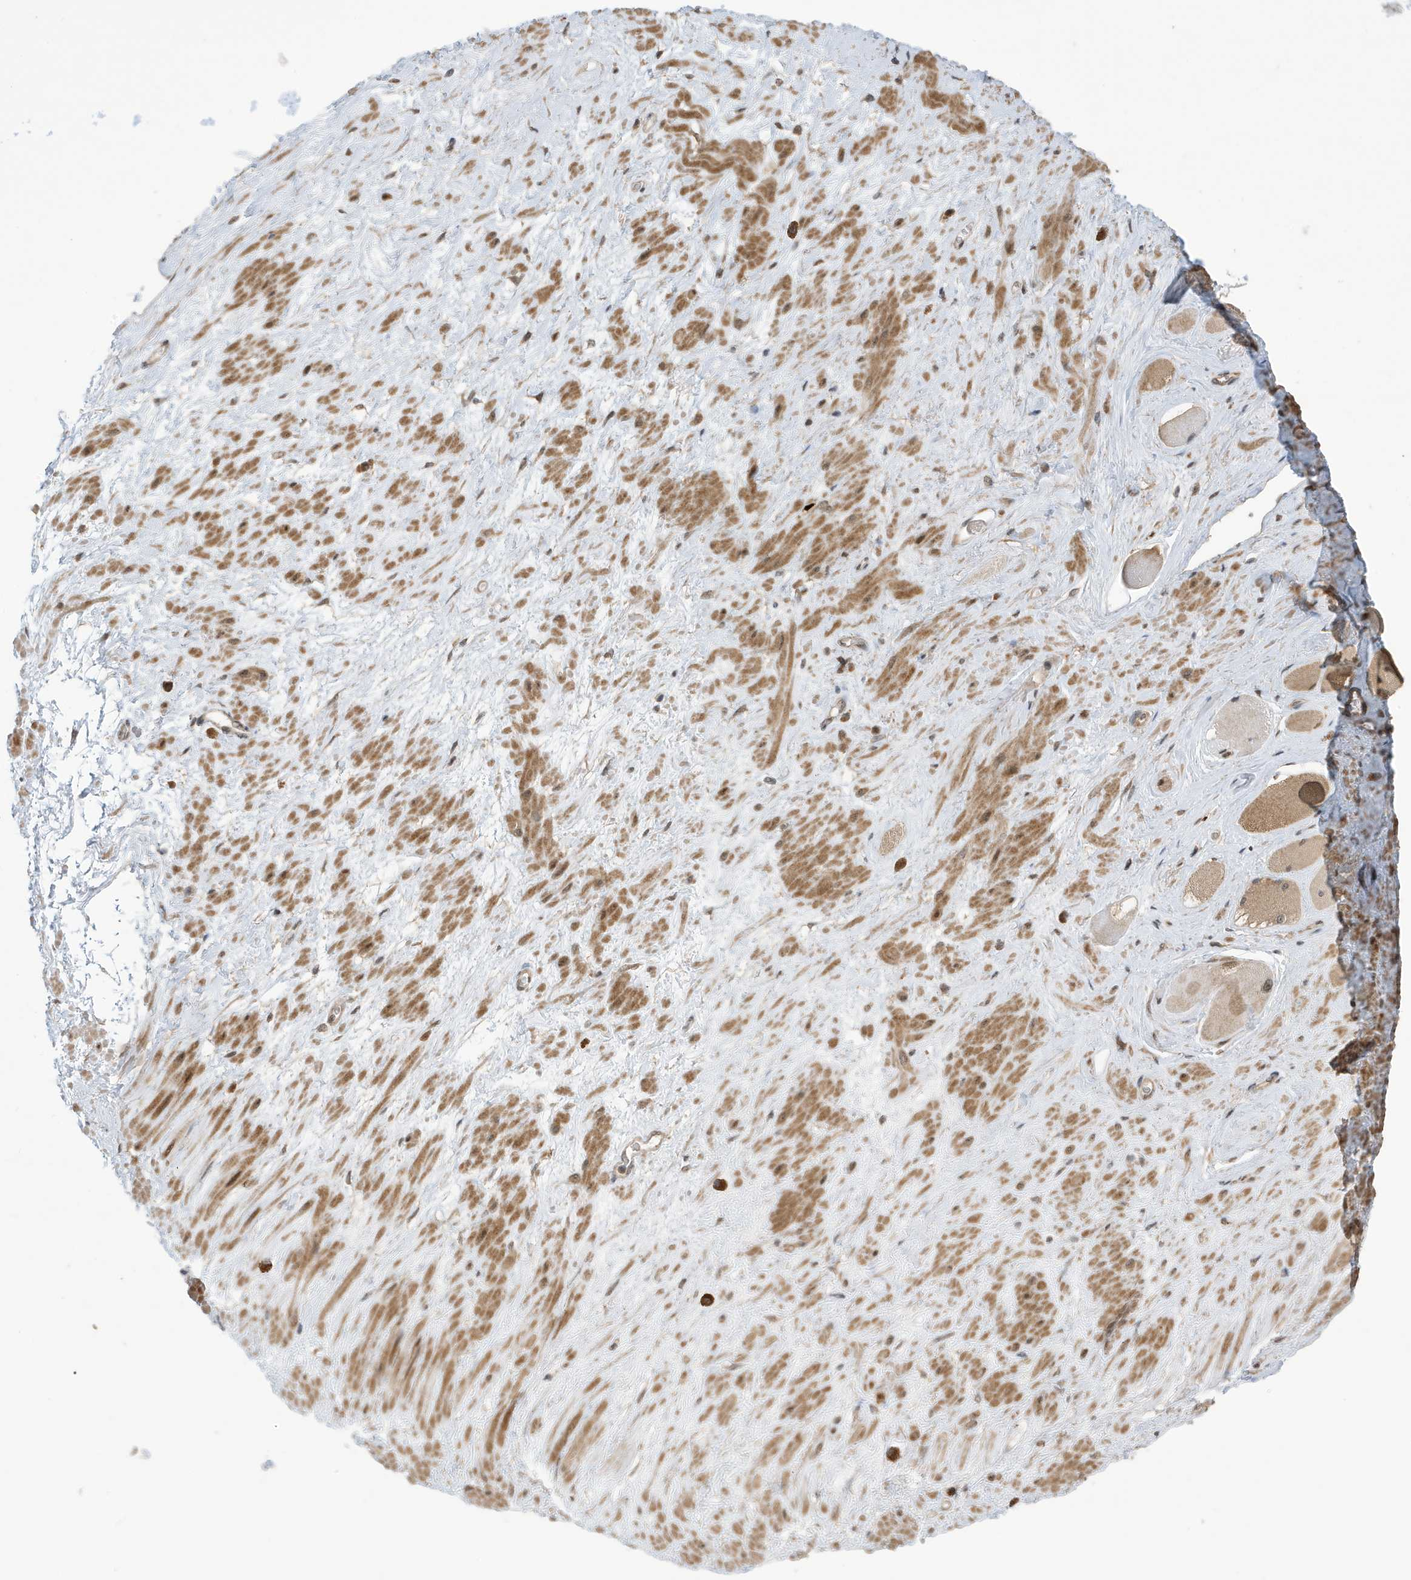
{"staining": {"intensity": "moderate", "quantity": ">75%", "location": "cytoplasmic/membranous,nuclear"}, "tissue": "adipose tissue", "cell_type": "Adipocytes", "image_type": "normal", "snomed": [{"axis": "morphology", "description": "Normal tissue, NOS"}, {"axis": "morphology", "description": "Adenocarcinoma, Low grade"}, {"axis": "topography", "description": "Prostate"}, {"axis": "topography", "description": "Peripheral nerve tissue"}], "caption": "IHC staining of benign adipose tissue, which demonstrates medium levels of moderate cytoplasmic/membranous,nuclear staining in approximately >75% of adipocytes indicating moderate cytoplasmic/membranous,nuclear protein staining. The staining was performed using DAB (brown) for protein detection and nuclei were counterstained in hematoxylin (blue).", "gene": "UBQLN1", "patient": {"sex": "male", "age": 63}}